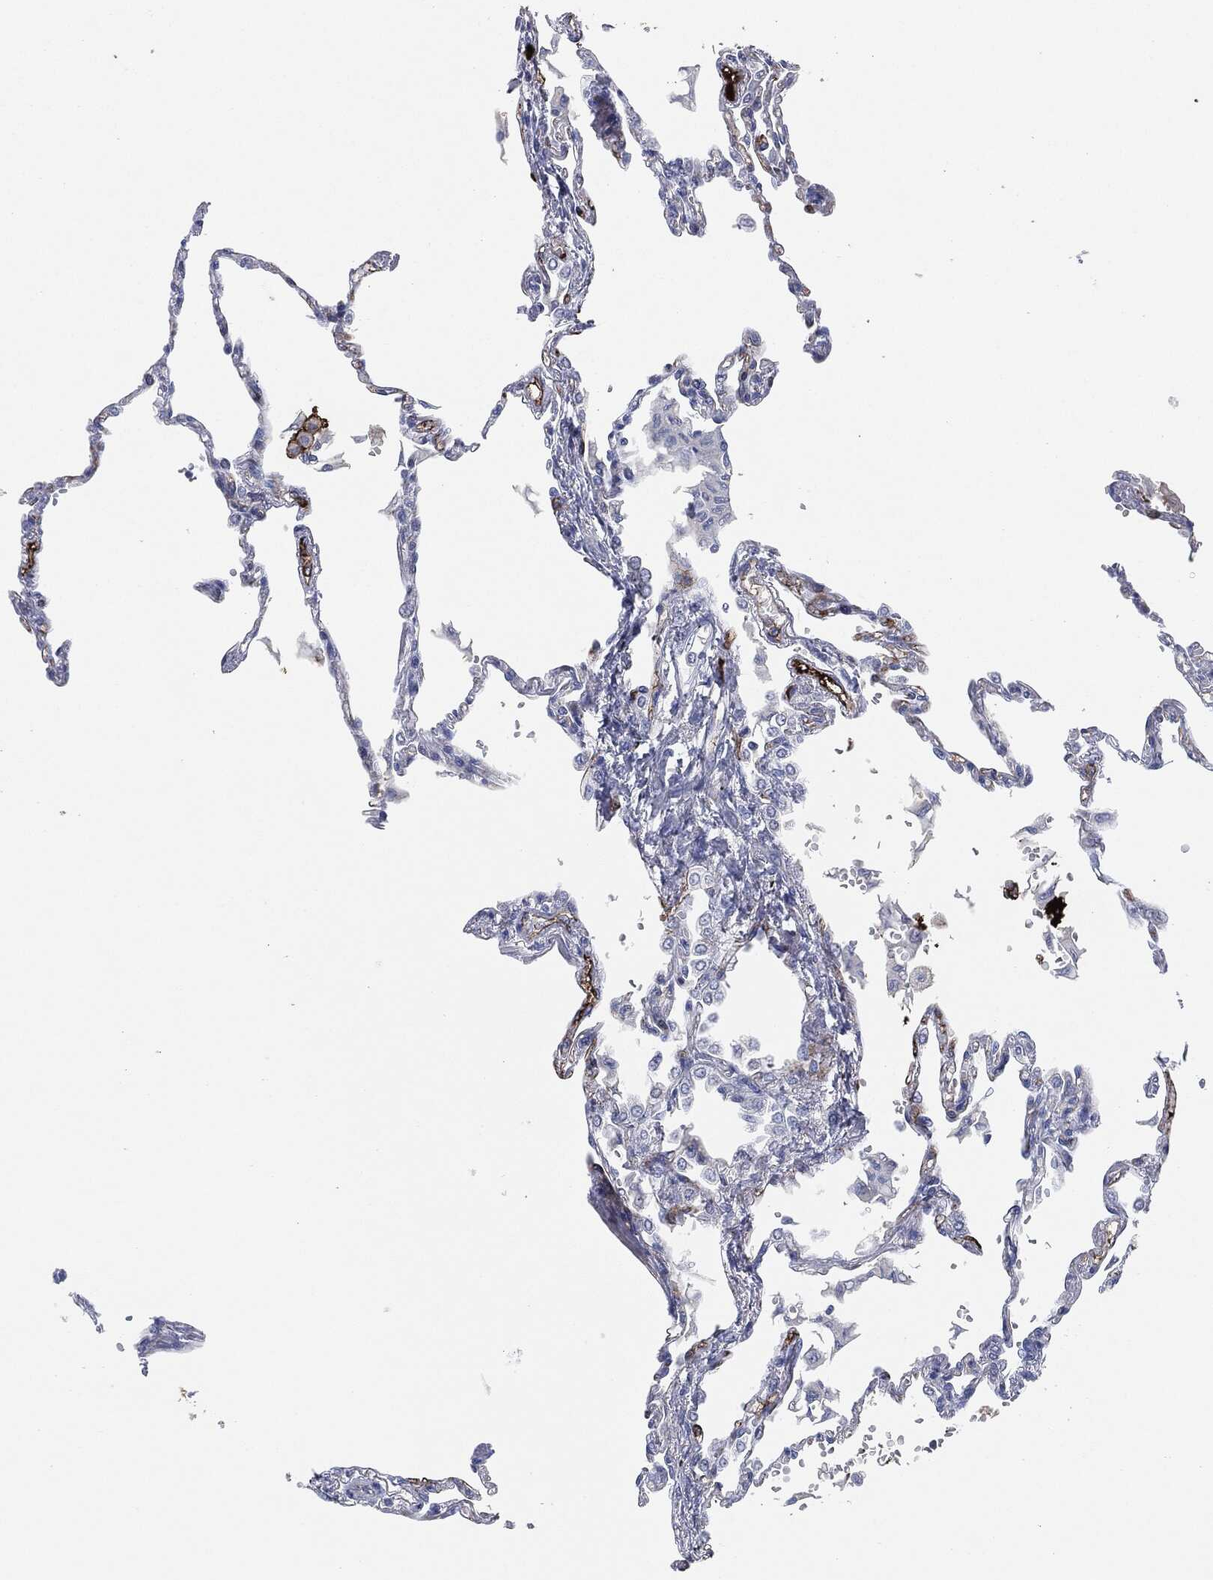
{"staining": {"intensity": "negative", "quantity": "none", "location": "none"}, "tissue": "lung", "cell_type": "Alveolar cells", "image_type": "normal", "snomed": [{"axis": "morphology", "description": "Normal tissue, NOS"}, {"axis": "topography", "description": "Lung"}], "caption": "This is a image of immunohistochemistry (IHC) staining of unremarkable lung, which shows no expression in alveolar cells. (Stains: DAB (3,3'-diaminobenzidine) IHC with hematoxylin counter stain, Microscopy: brightfield microscopy at high magnification).", "gene": "APOB", "patient": {"sex": "male", "age": 78}}